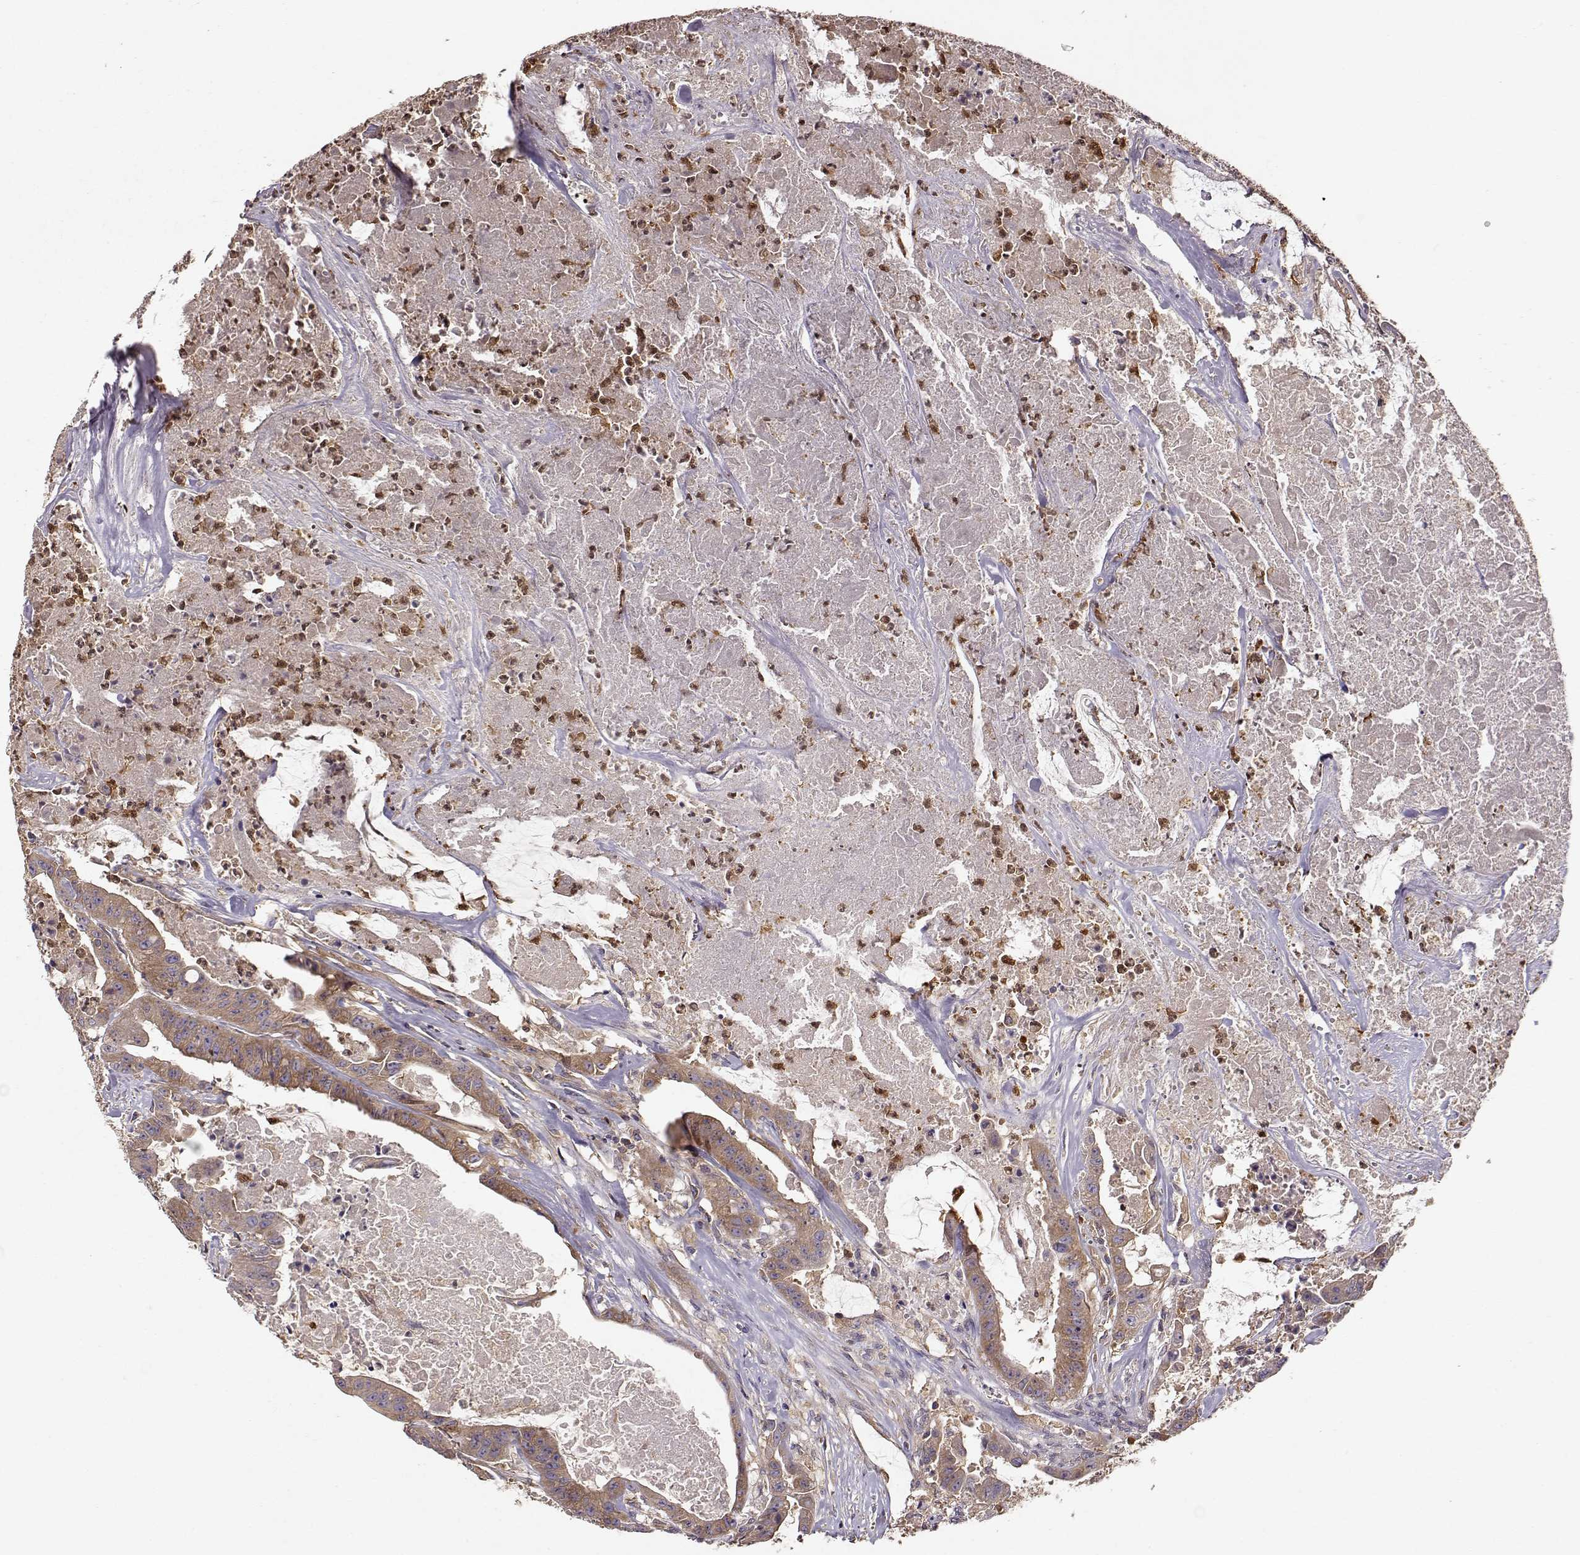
{"staining": {"intensity": "weak", "quantity": ">75%", "location": "cytoplasmic/membranous"}, "tissue": "colorectal cancer", "cell_type": "Tumor cells", "image_type": "cancer", "snomed": [{"axis": "morphology", "description": "Adenocarcinoma, NOS"}, {"axis": "topography", "description": "Colon"}], "caption": "Brown immunohistochemical staining in human colorectal cancer (adenocarcinoma) demonstrates weak cytoplasmic/membranous positivity in approximately >75% of tumor cells.", "gene": "ARHGEF2", "patient": {"sex": "male", "age": 33}}